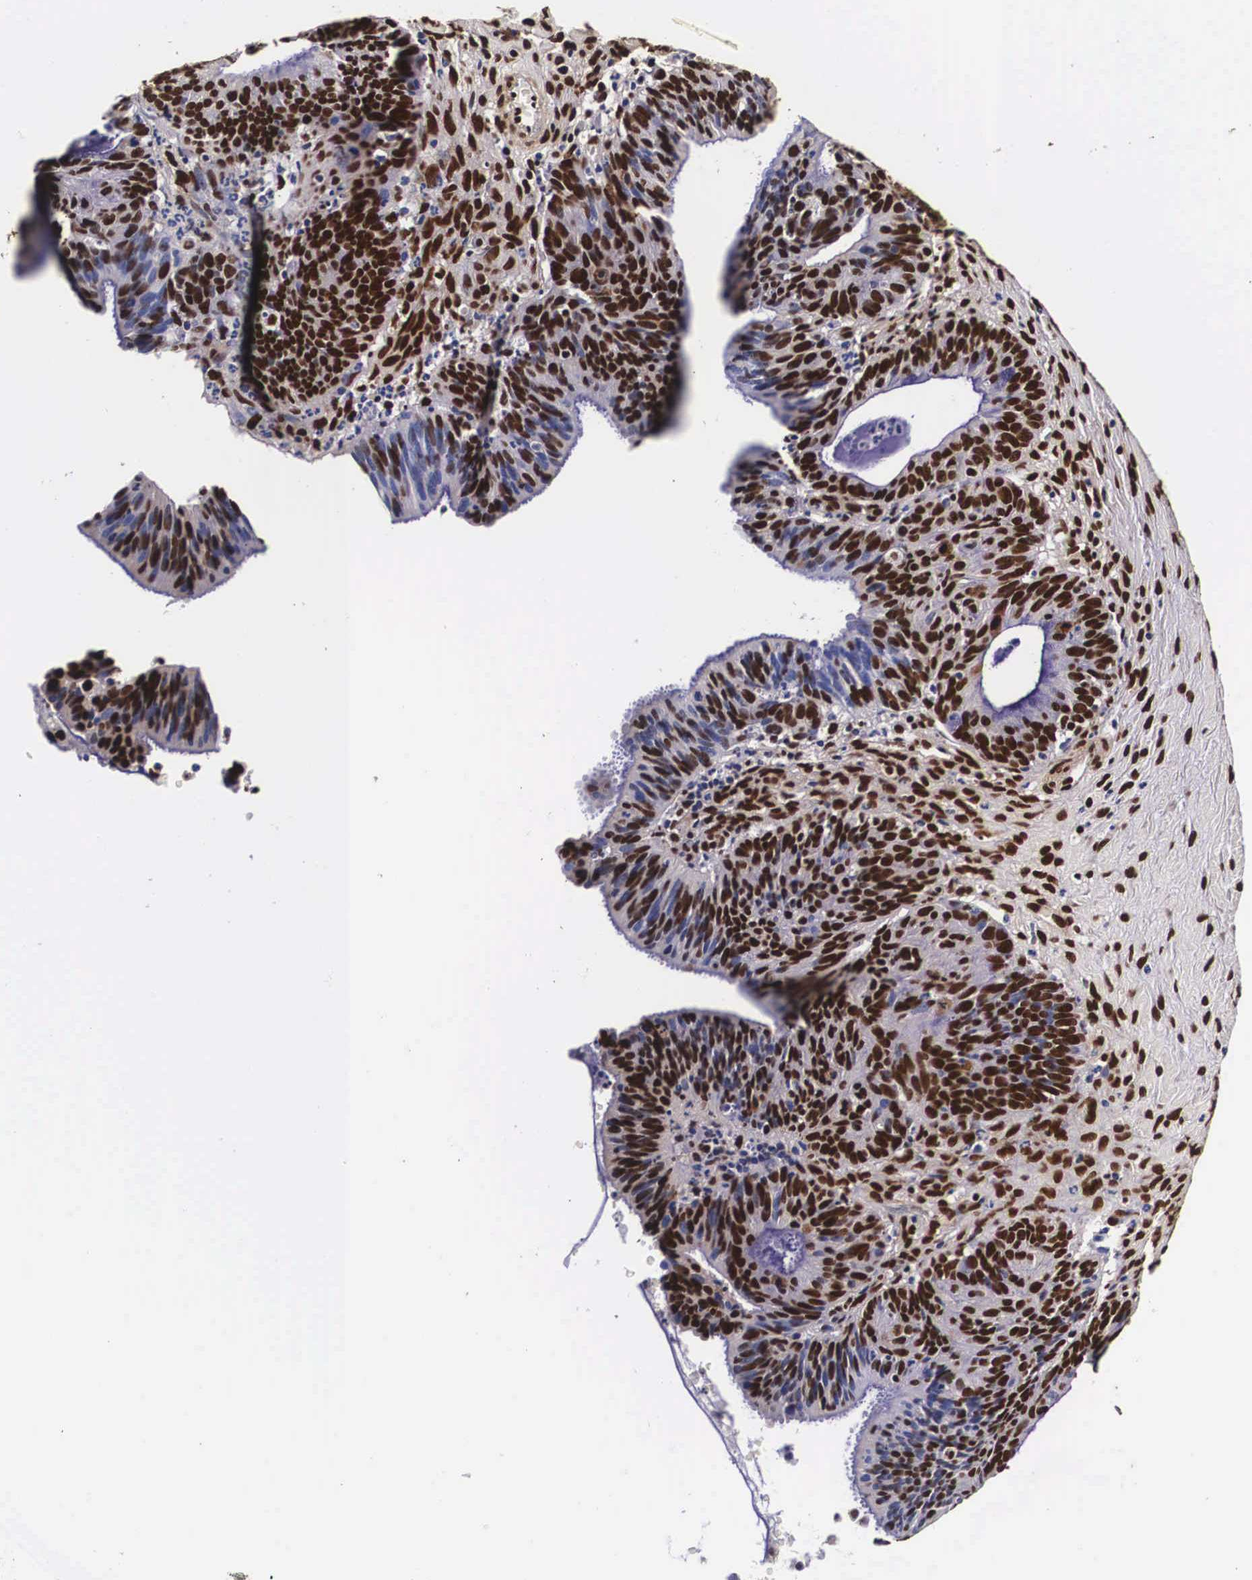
{"staining": {"intensity": "strong", "quantity": ">75%", "location": "nuclear"}, "tissue": "ovarian cancer", "cell_type": "Tumor cells", "image_type": "cancer", "snomed": [{"axis": "morphology", "description": "Carcinoma, endometroid"}, {"axis": "topography", "description": "Ovary"}], "caption": "Protein expression analysis of human ovarian cancer reveals strong nuclear positivity in approximately >75% of tumor cells.", "gene": "PABPN1", "patient": {"sex": "female", "age": 52}}